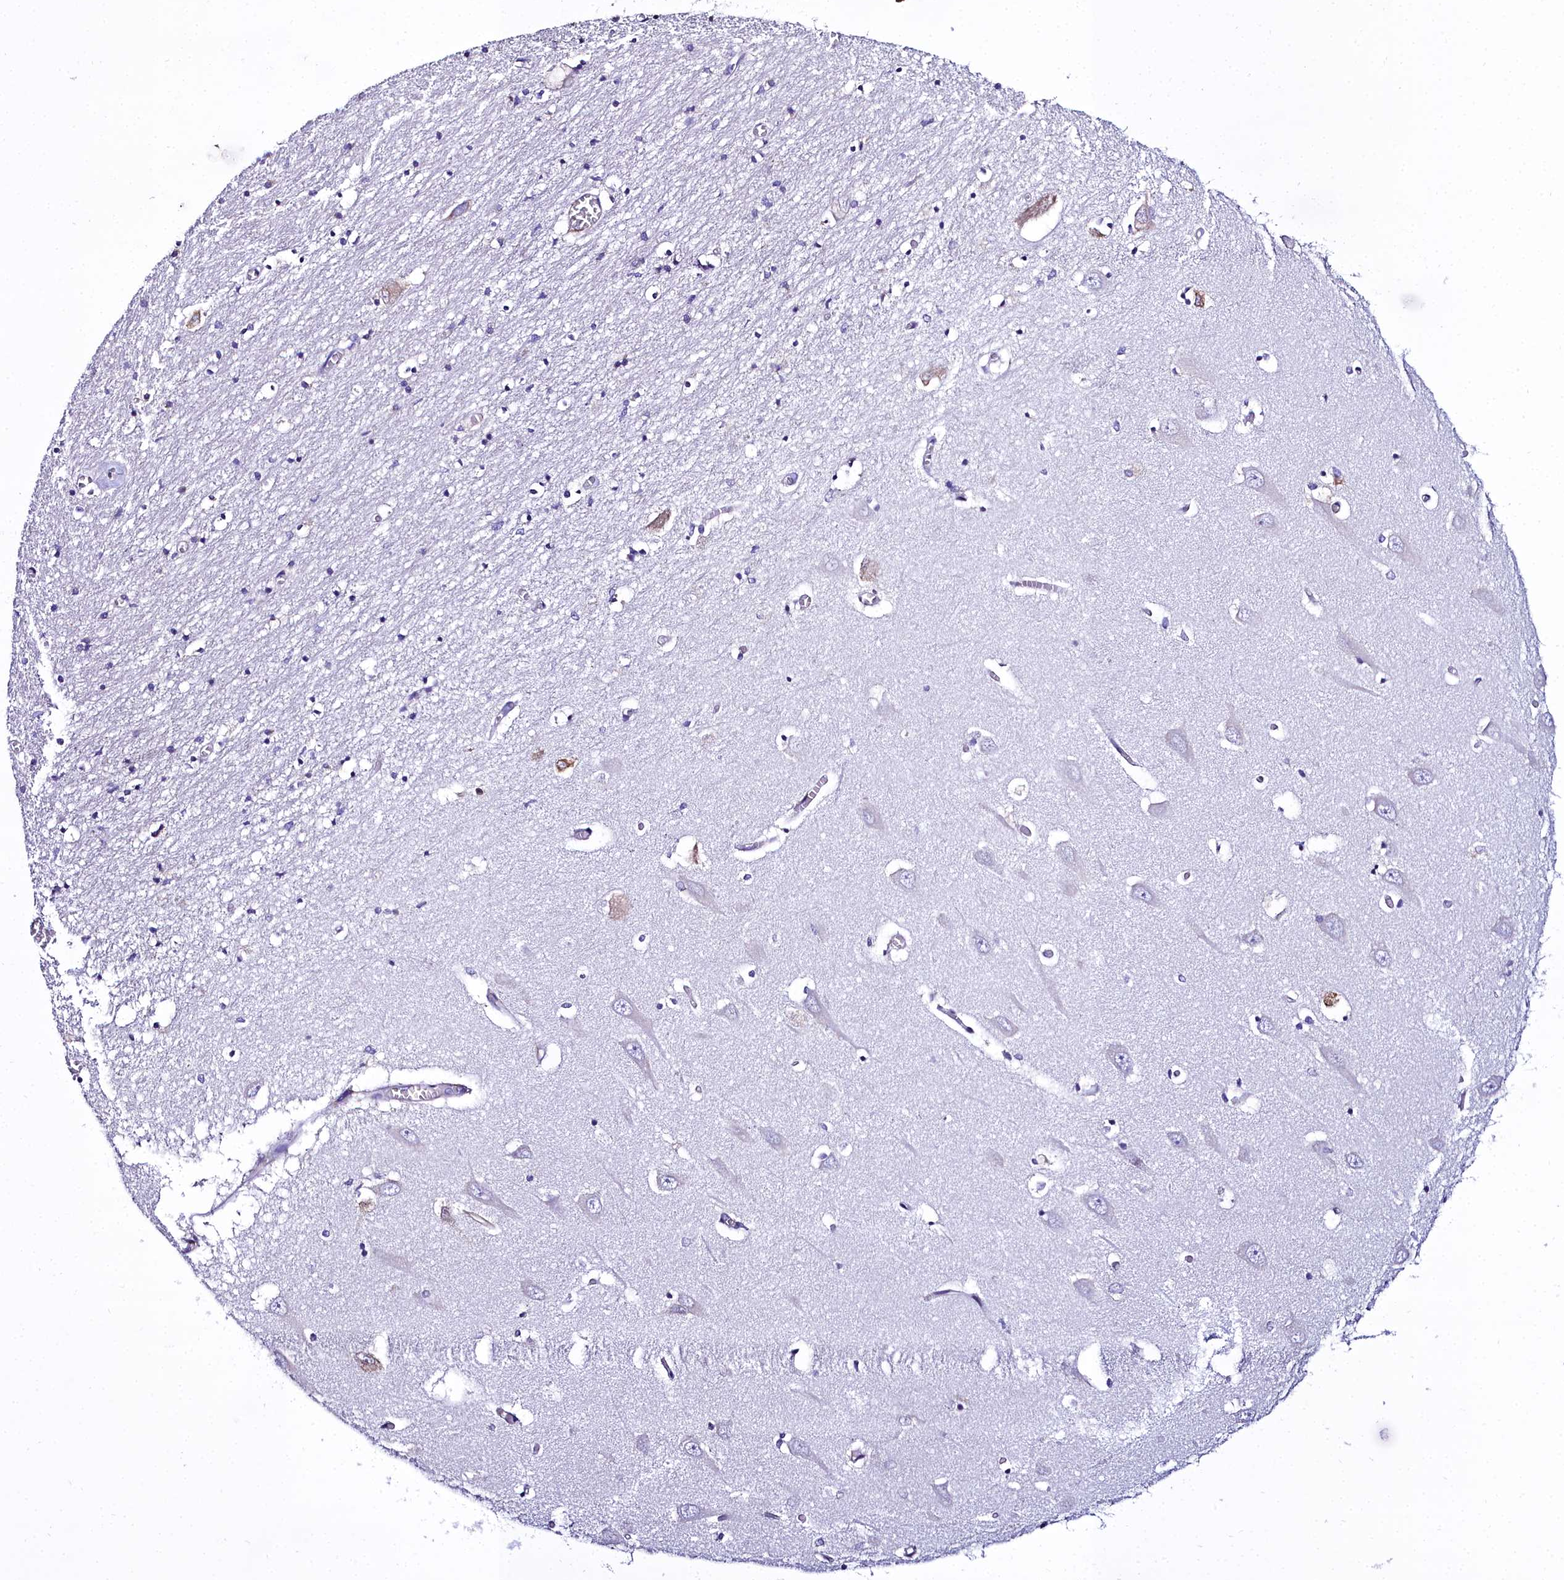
{"staining": {"intensity": "negative", "quantity": "none", "location": "none"}, "tissue": "hippocampus", "cell_type": "Glial cells", "image_type": "normal", "snomed": [{"axis": "morphology", "description": "Normal tissue, NOS"}, {"axis": "topography", "description": "Hippocampus"}], "caption": "Immunohistochemical staining of normal human hippocampus shows no significant staining in glial cells. (Brightfield microscopy of DAB (3,3'-diaminobenzidine) IHC at high magnification).", "gene": "TXNDC5", "patient": {"sex": "male", "age": 70}}